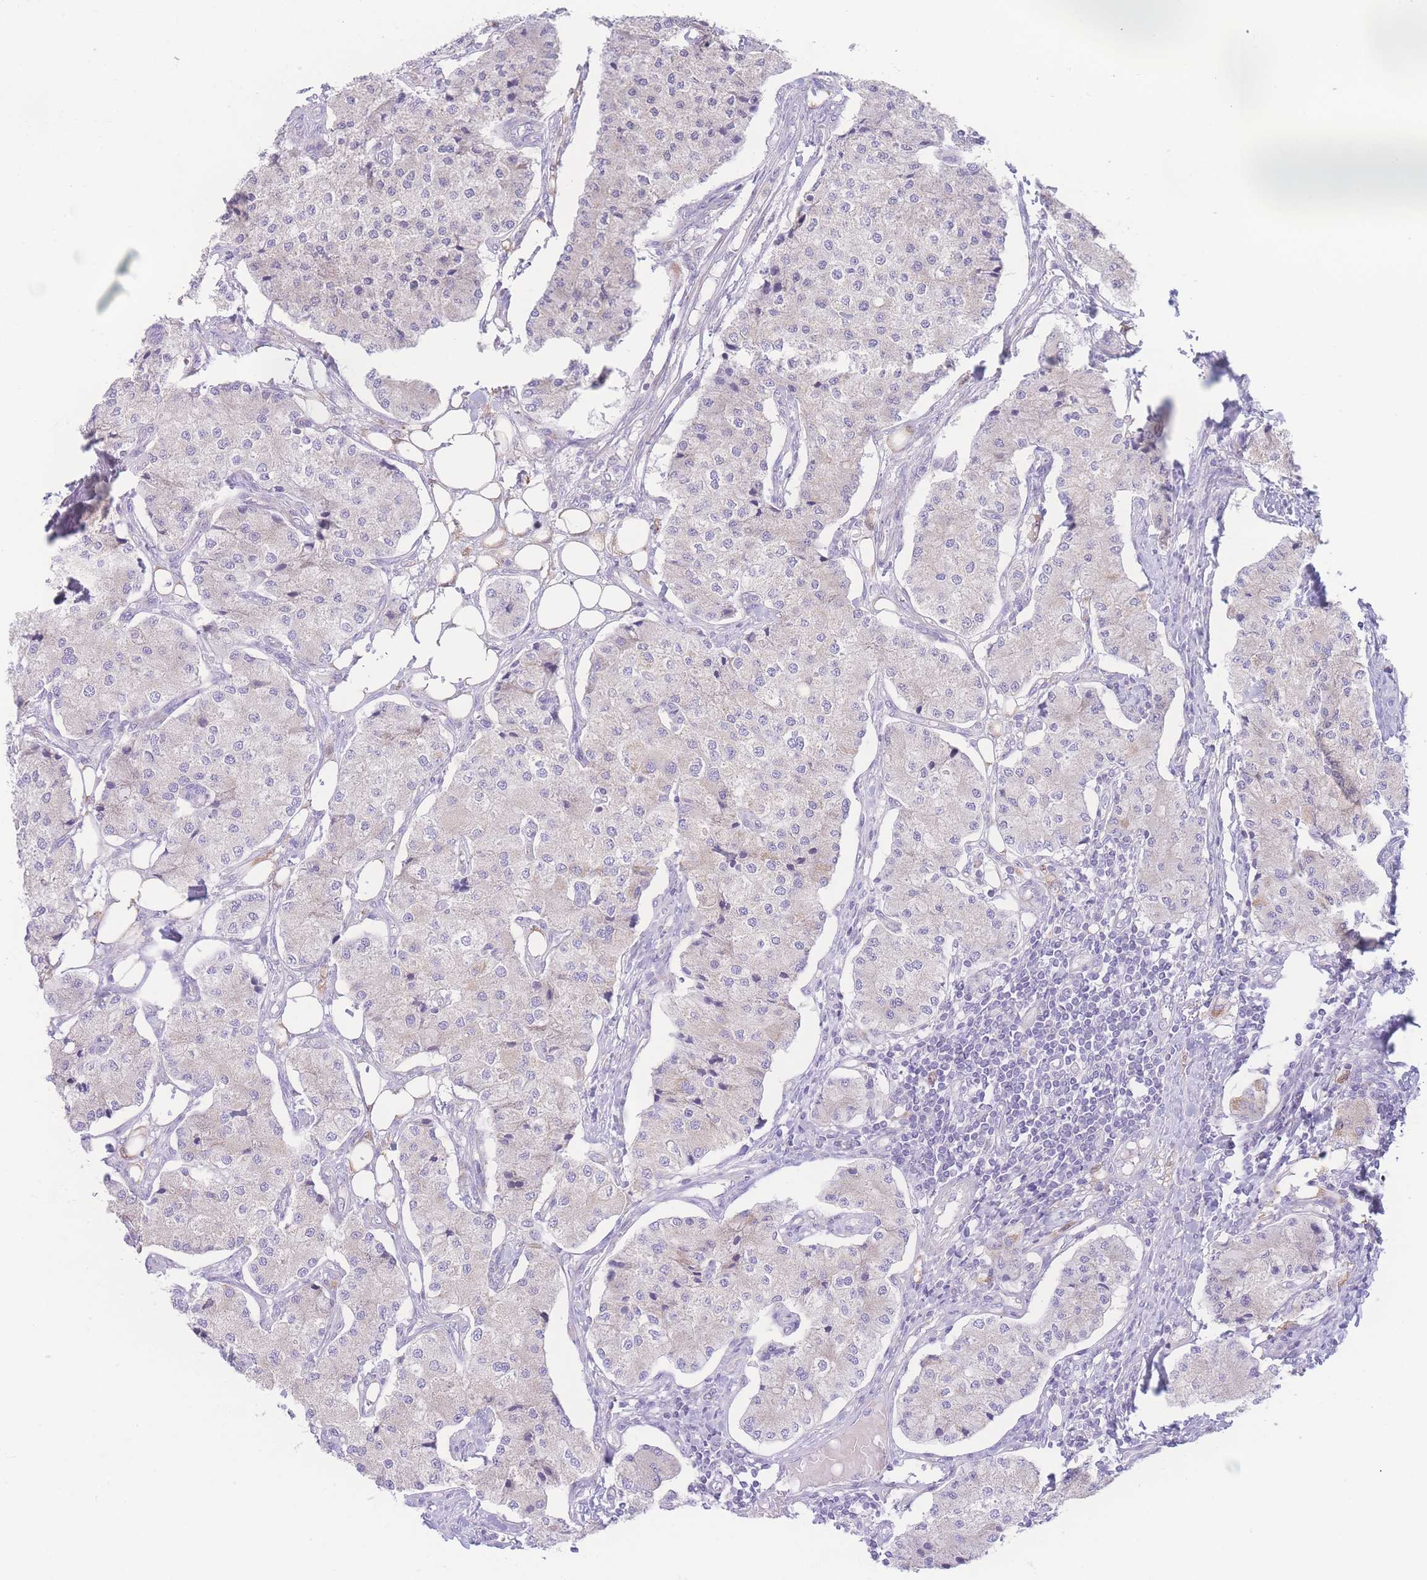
{"staining": {"intensity": "negative", "quantity": "none", "location": "none"}, "tissue": "carcinoid", "cell_type": "Tumor cells", "image_type": "cancer", "snomed": [{"axis": "morphology", "description": "Carcinoid, malignant, NOS"}, {"axis": "topography", "description": "Colon"}], "caption": "Carcinoid was stained to show a protein in brown. There is no significant positivity in tumor cells.", "gene": "NBEAL1", "patient": {"sex": "female", "age": 52}}